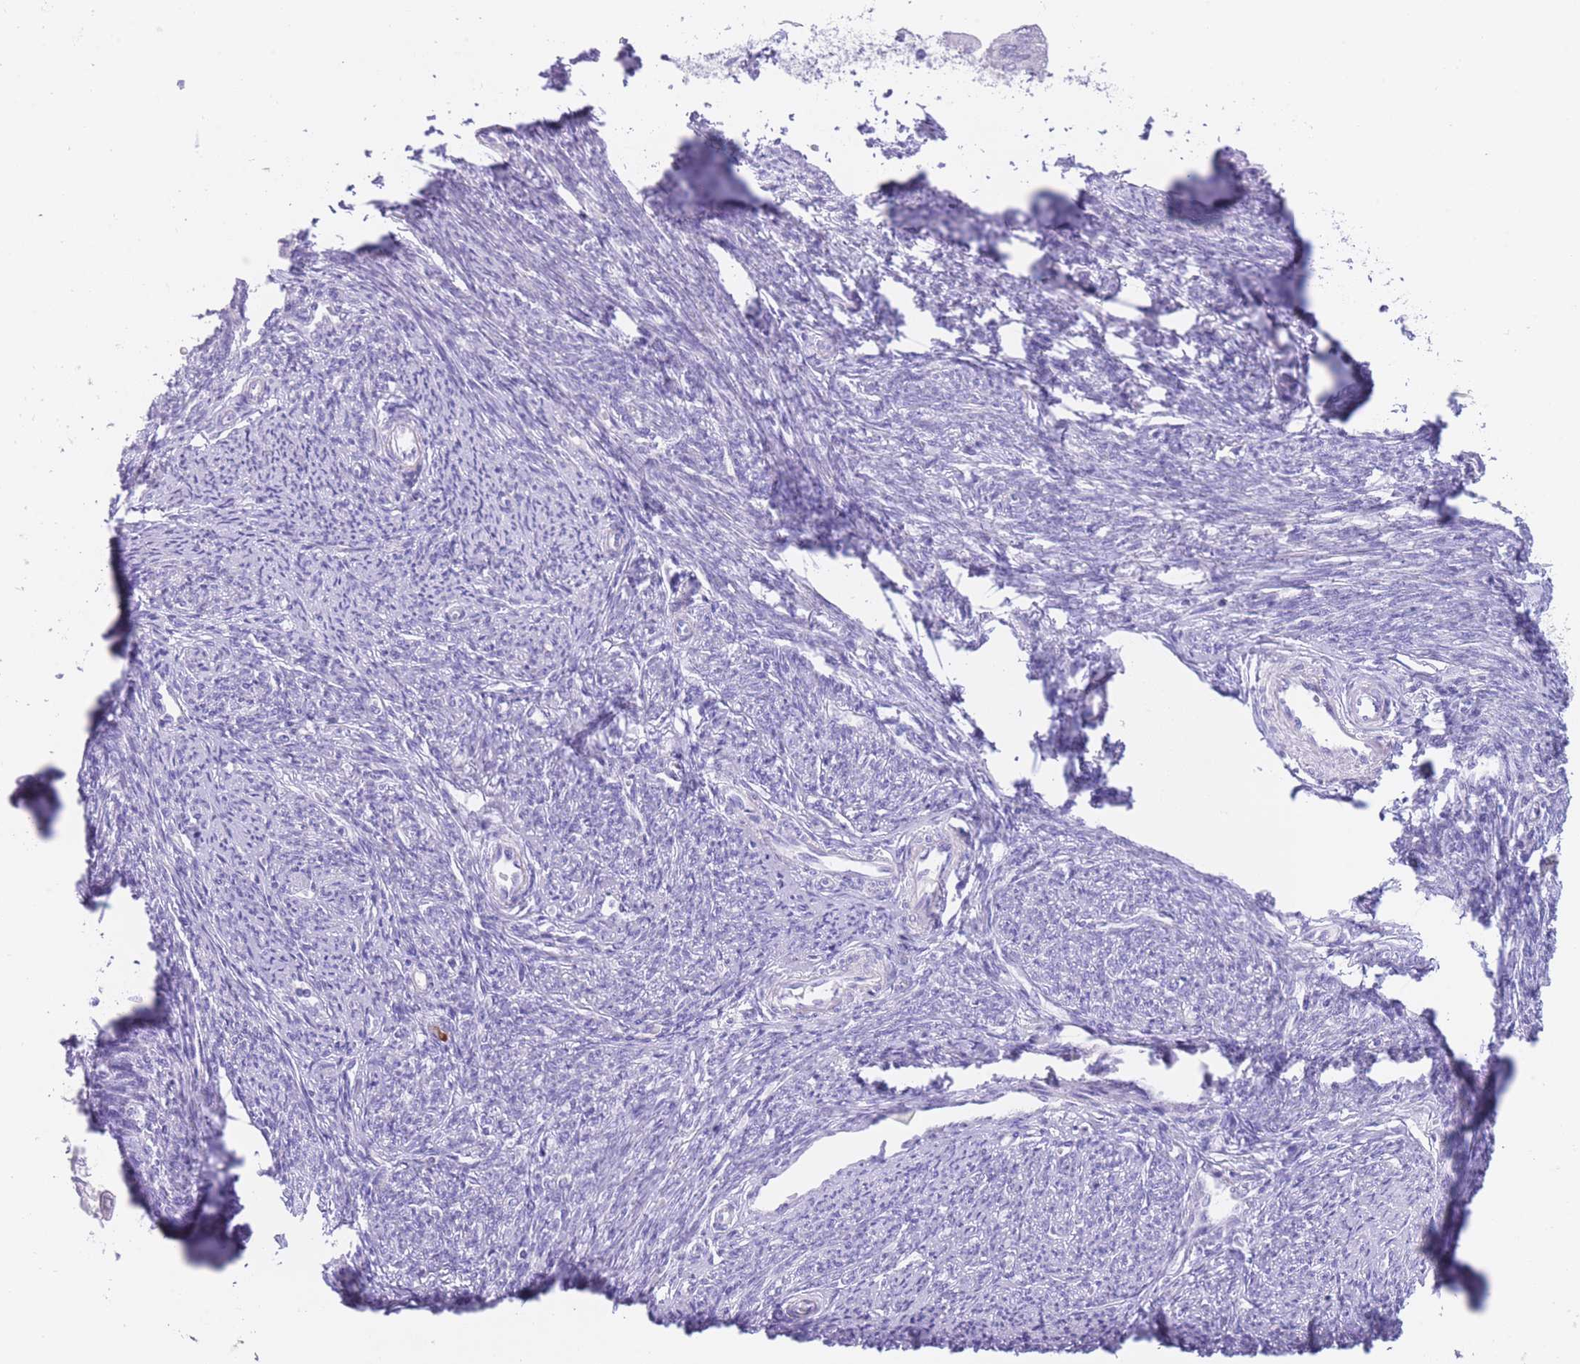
{"staining": {"intensity": "negative", "quantity": "none", "location": "none"}, "tissue": "smooth muscle", "cell_type": "Smooth muscle cells", "image_type": "normal", "snomed": [{"axis": "morphology", "description": "Normal tissue, NOS"}, {"axis": "topography", "description": "Smooth muscle"}, {"axis": "topography", "description": "Uterus"}], "caption": "This is an immunohistochemistry (IHC) micrograph of benign smooth muscle. There is no staining in smooth muscle cells.", "gene": "QTRT1", "patient": {"sex": "female", "age": 59}}